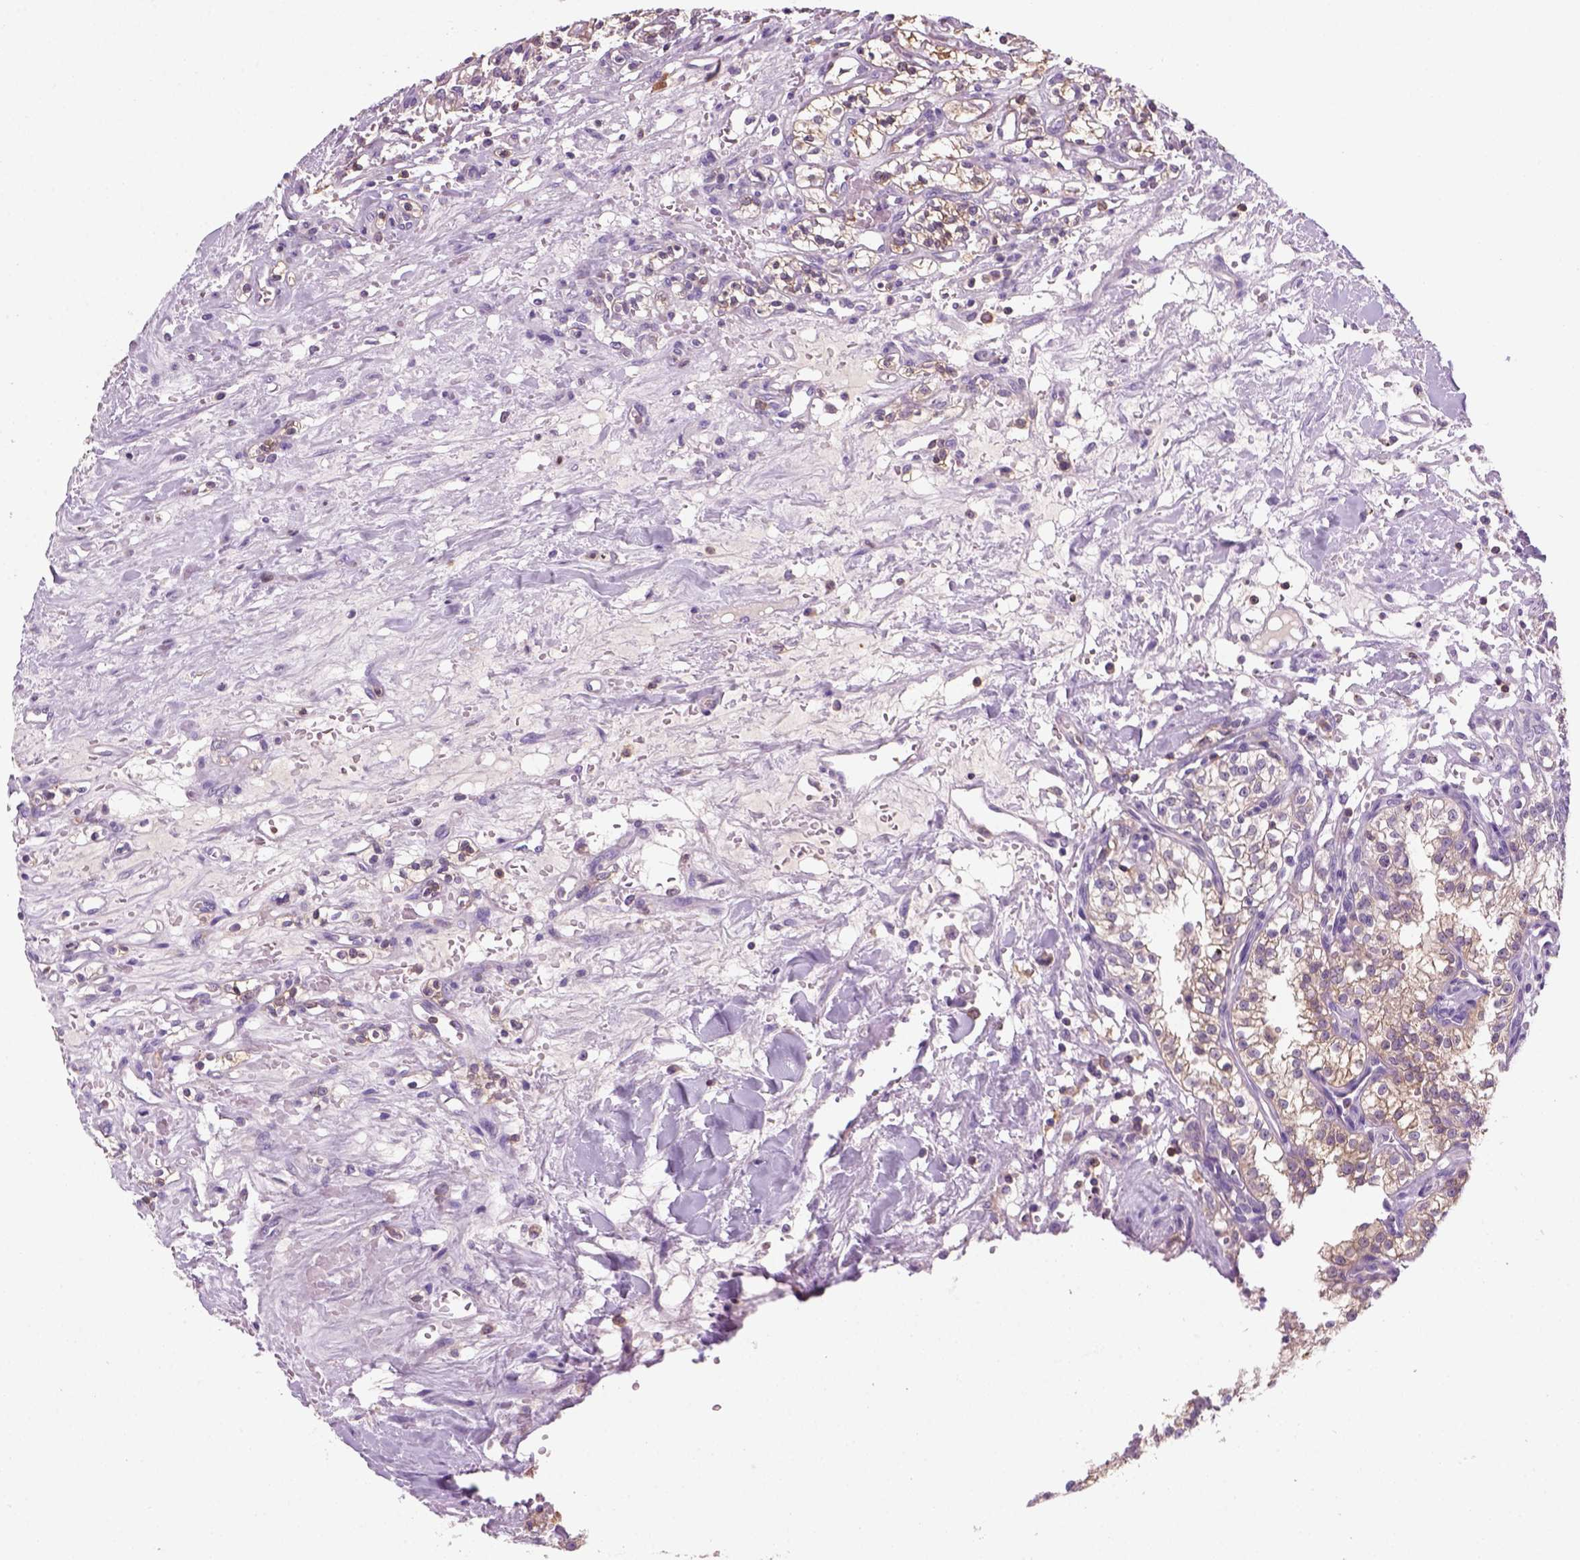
{"staining": {"intensity": "moderate", "quantity": ">75%", "location": "cytoplasmic/membranous"}, "tissue": "renal cancer", "cell_type": "Tumor cells", "image_type": "cancer", "snomed": [{"axis": "morphology", "description": "Adenocarcinoma, NOS"}, {"axis": "topography", "description": "Kidney"}], "caption": "Immunohistochemistry (IHC) (DAB) staining of adenocarcinoma (renal) exhibits moderate cytoplasmic/membranous protein expression in about >75% of tumor cells.", "gene": "GOT1", "patient": {"sex": "male", "age": 36}}